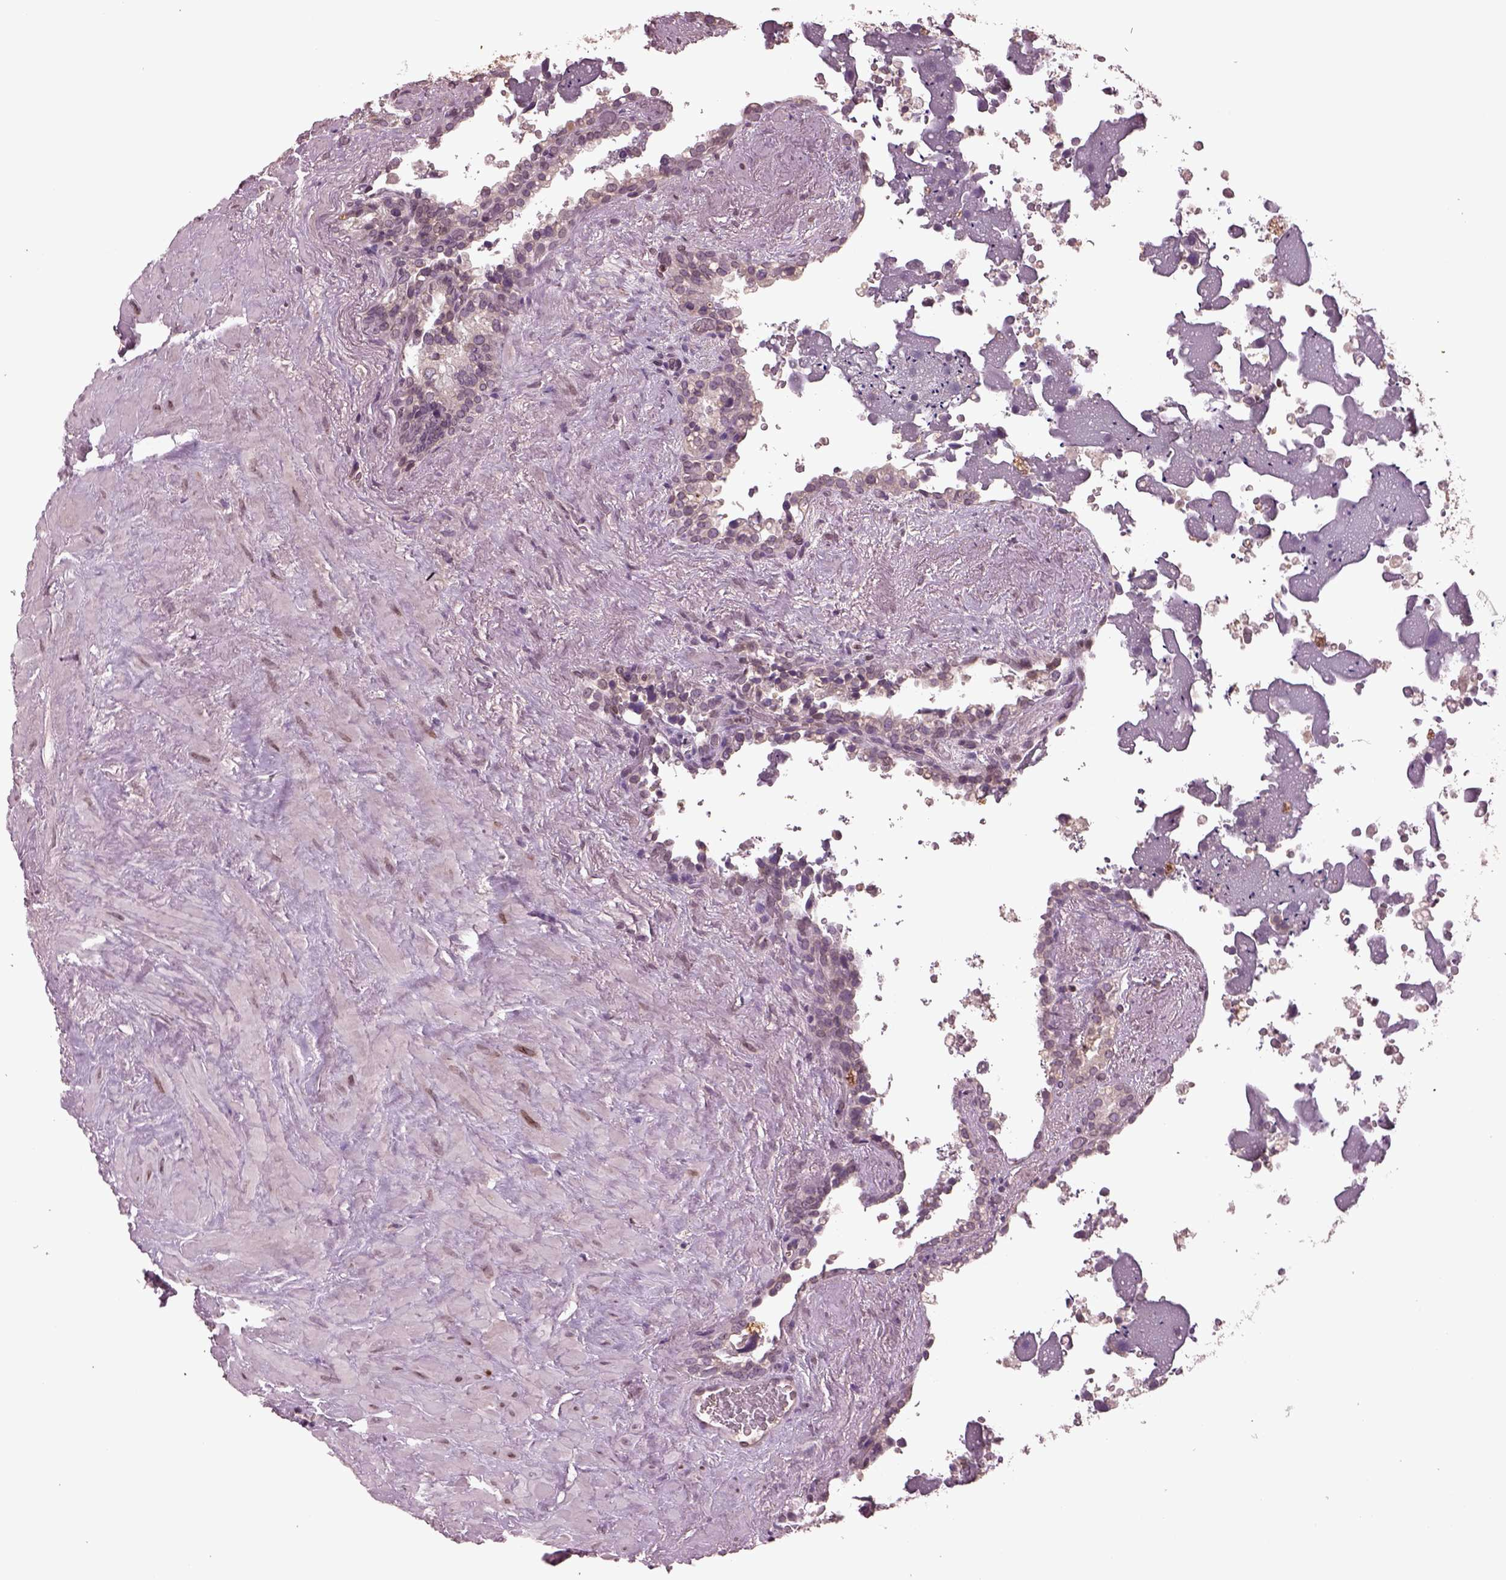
{"staining": {"intensity": "negative", "quantity": "none", "location": "none"}, "tissue": "seminal vesicle", "cell_type": "Glandular cells", "image_type": "normal", "snomed": [{"axis": "morphology", "description": "Normal tissue, NOS"}, {"axis": "topography", "description": "Seminal veicle"}], "caption": "The histopathology image shows no significant staining in glandular cells of seminal vesicle. The staining was performed using DAB to visualize the protein expression in brown, while the nuclei were stained in blue with hematoxylin (Magnification: 20x).", "gene": "PTX4", "patient": {"sex": "male", "age": 71}}